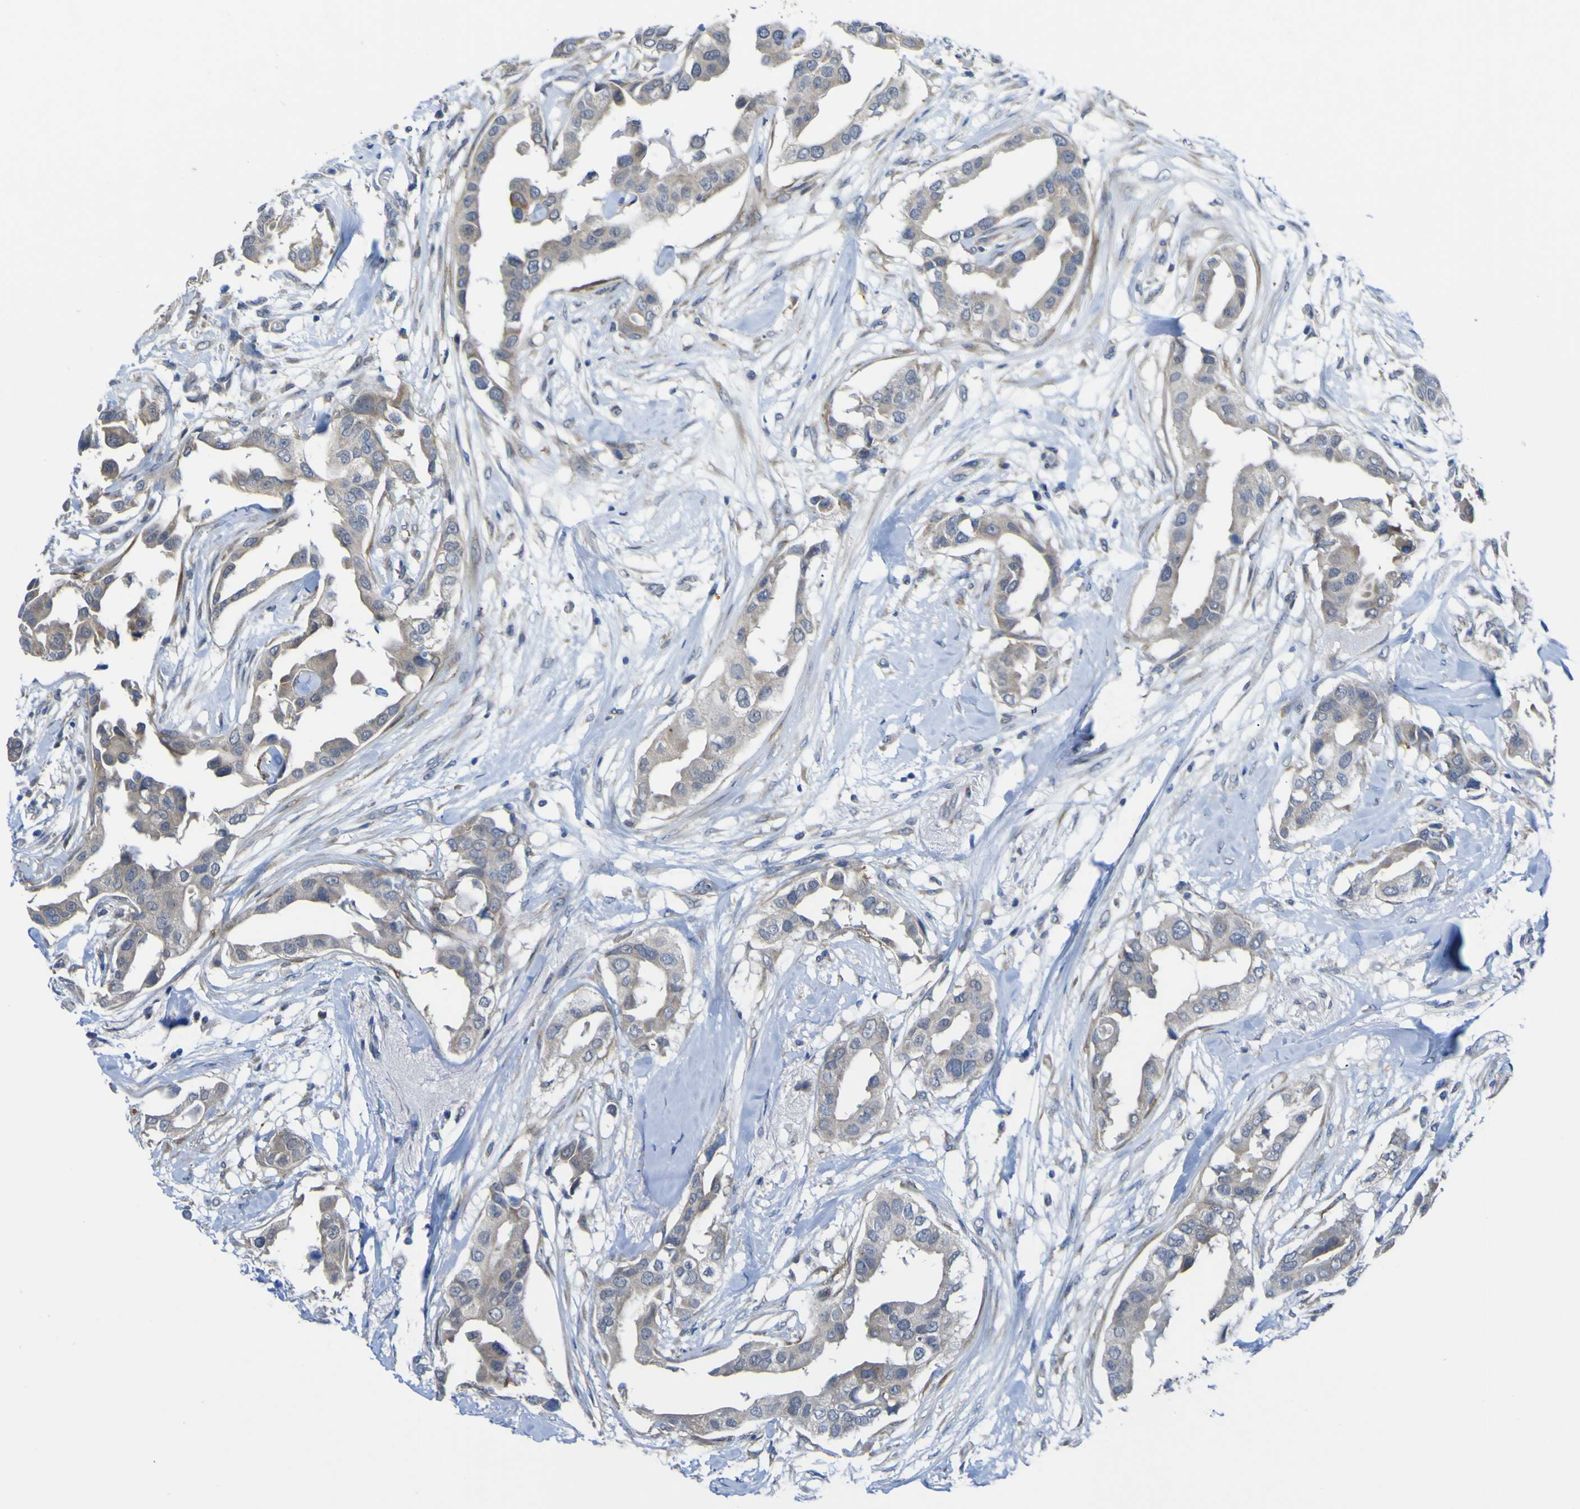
{"staining": {"intensity": "negative", "quantity": "none", "location": "none"}, "tissue": "breast cancer", "cell_type": "Tumor cells", "image_type": "cancer", "snomed": [{"axis": "morphology", "description": "Duct carcinoma"}, {"axis": "topography", "description": "Breast"}], "caption": "A high-resolution histopathology image shows immunohistochemistry staining of breast infiltrating ductal carcinoma, which exhibits no significant positivity in tumor cells. The staining is performed using DAB brown chromogen with nuclei counter-stained in using hematoxylin.", "gene": "TNFRSF11A", "patient": {"sex": "female", "age": 40}}